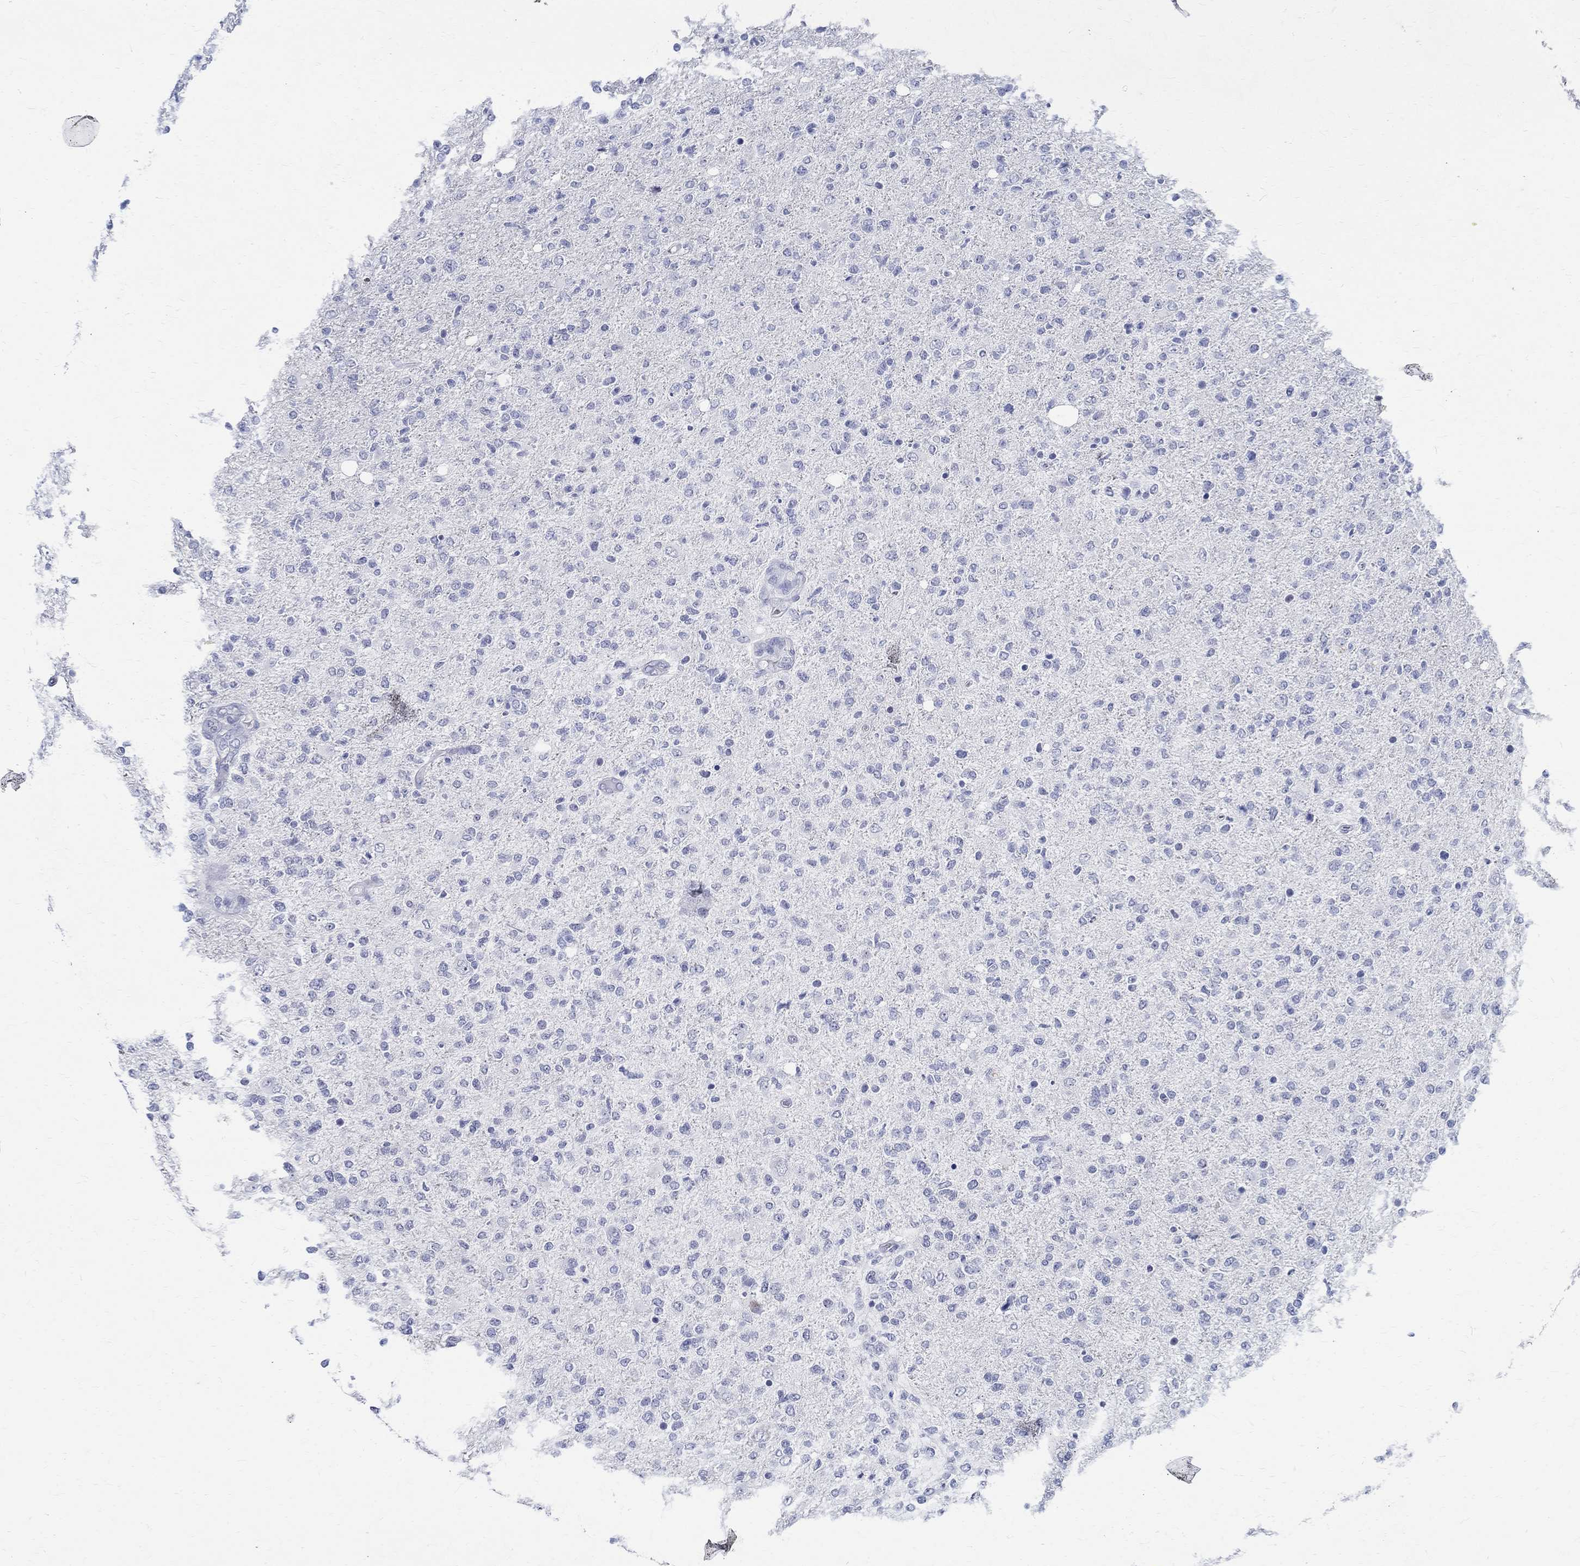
{"staining": {"intensity": "negative", "quantity": "none", "location": "none"}, "tissue": "glioma", "cell_type": "Tumor cells", "image_type": "cancer", "snomed": [{"axis": "morphology", "description": "Glioma, malignant, High grade"}, {"axis": "topography", "description": "Cerebral cortex"}], "caption": "DAB (3,3'-diaminobenzidine) immunohistochemical staining of malignant high-grade glioma reveals no significant expression in tumor cells.", "gene": "BSPRY", "patient": {"sex": "male", "age": 70}}